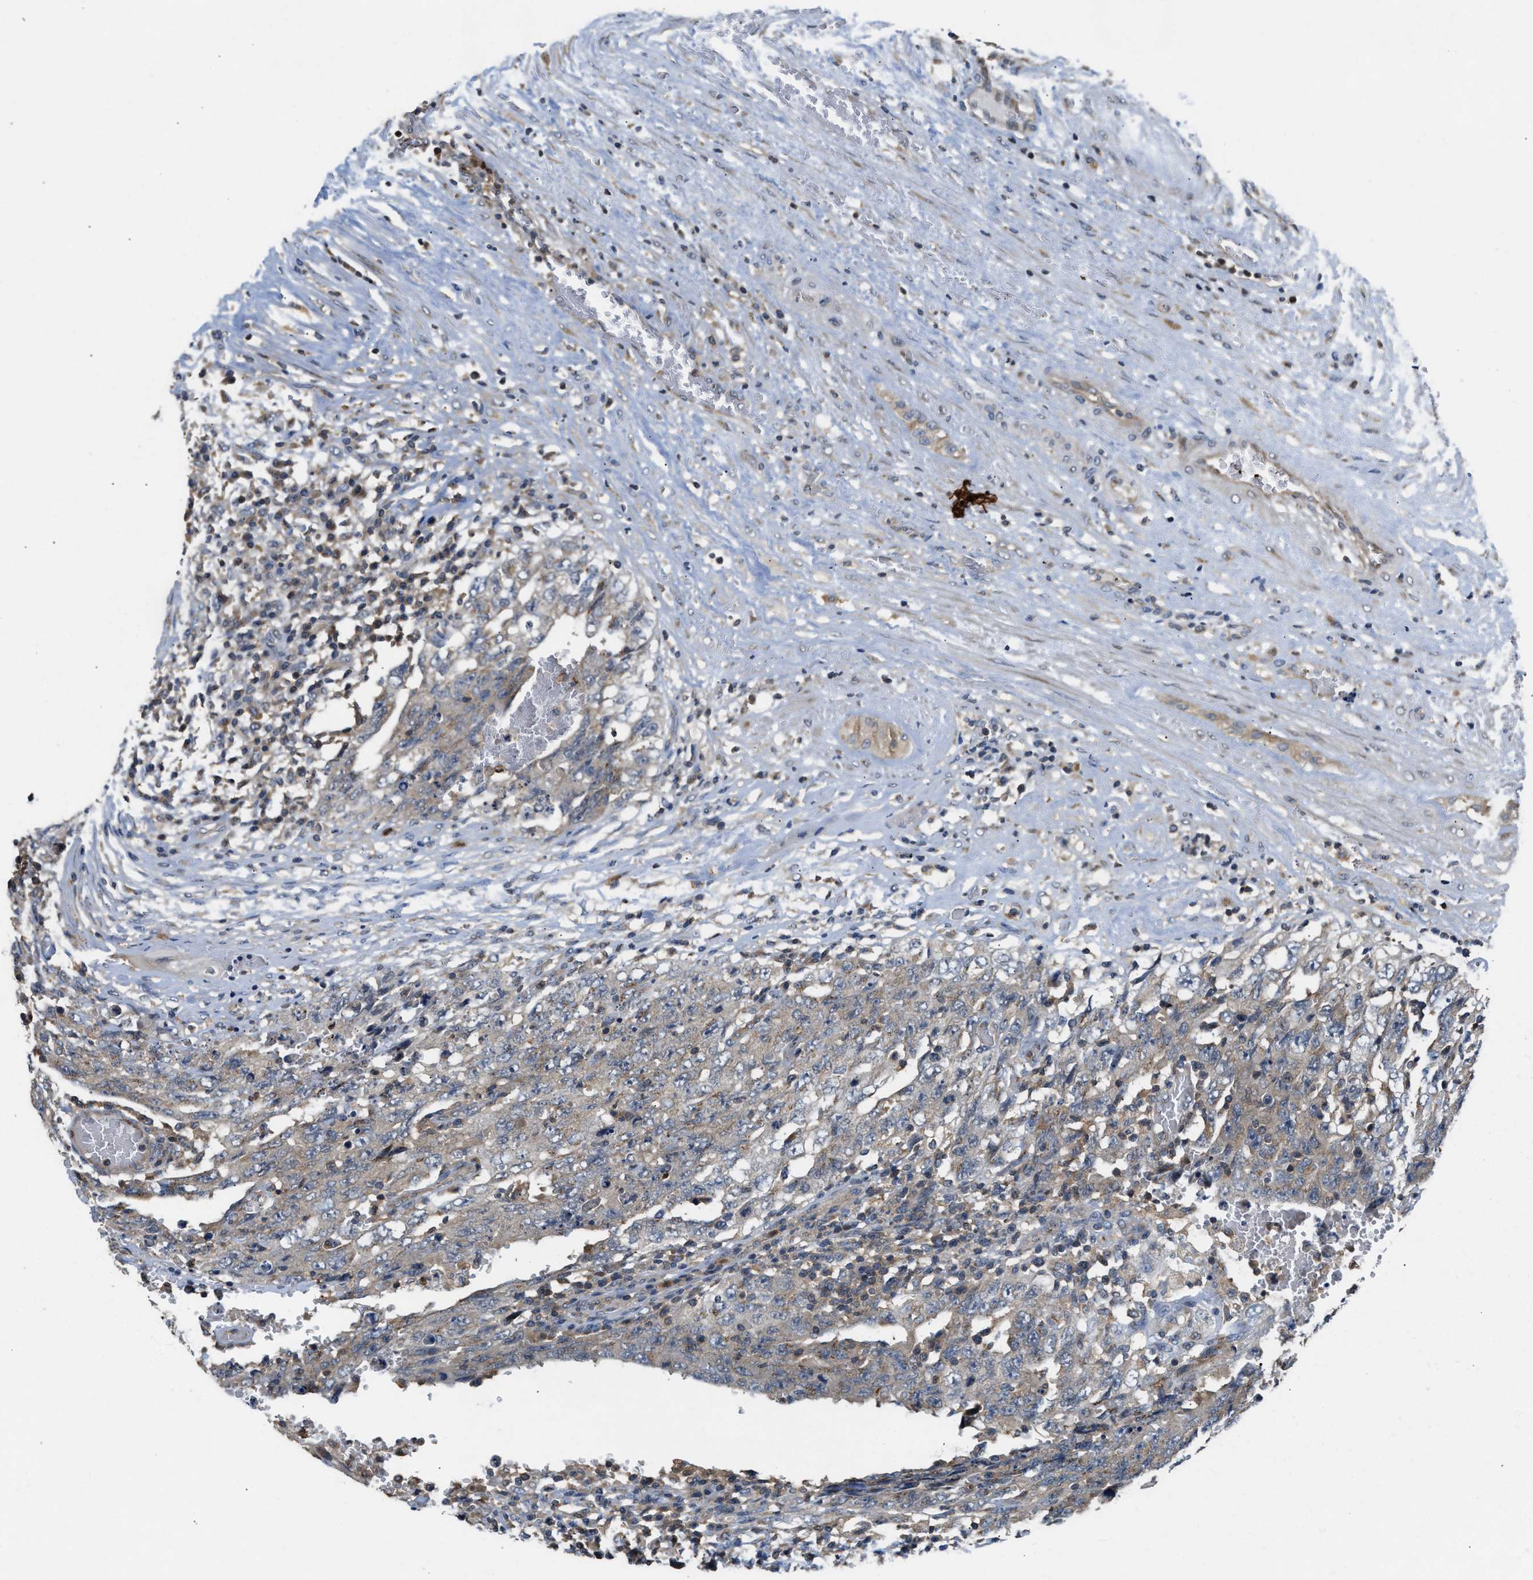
{"staining": {"intensity": "weak", "quantity": "<25%", "location": "cytoplasmic/membranous"}, "tissue": "testis cancer", "cell_type": "Tumor cells", "image_type": "cancer", "snomed": [{"axis": "morphology", "description": "Carcinoma, Embryonal, NOS"}, {"axis": "topography", "description": "Testis"}], "caption": "IHC micrograph of neoplastic tissue: human embryonal carcinoma (testis) stained with DAB shows no significant protein staining in tumor cells.", "gene": "CHUK", "patient": {"sex": "male", "age": 26}}